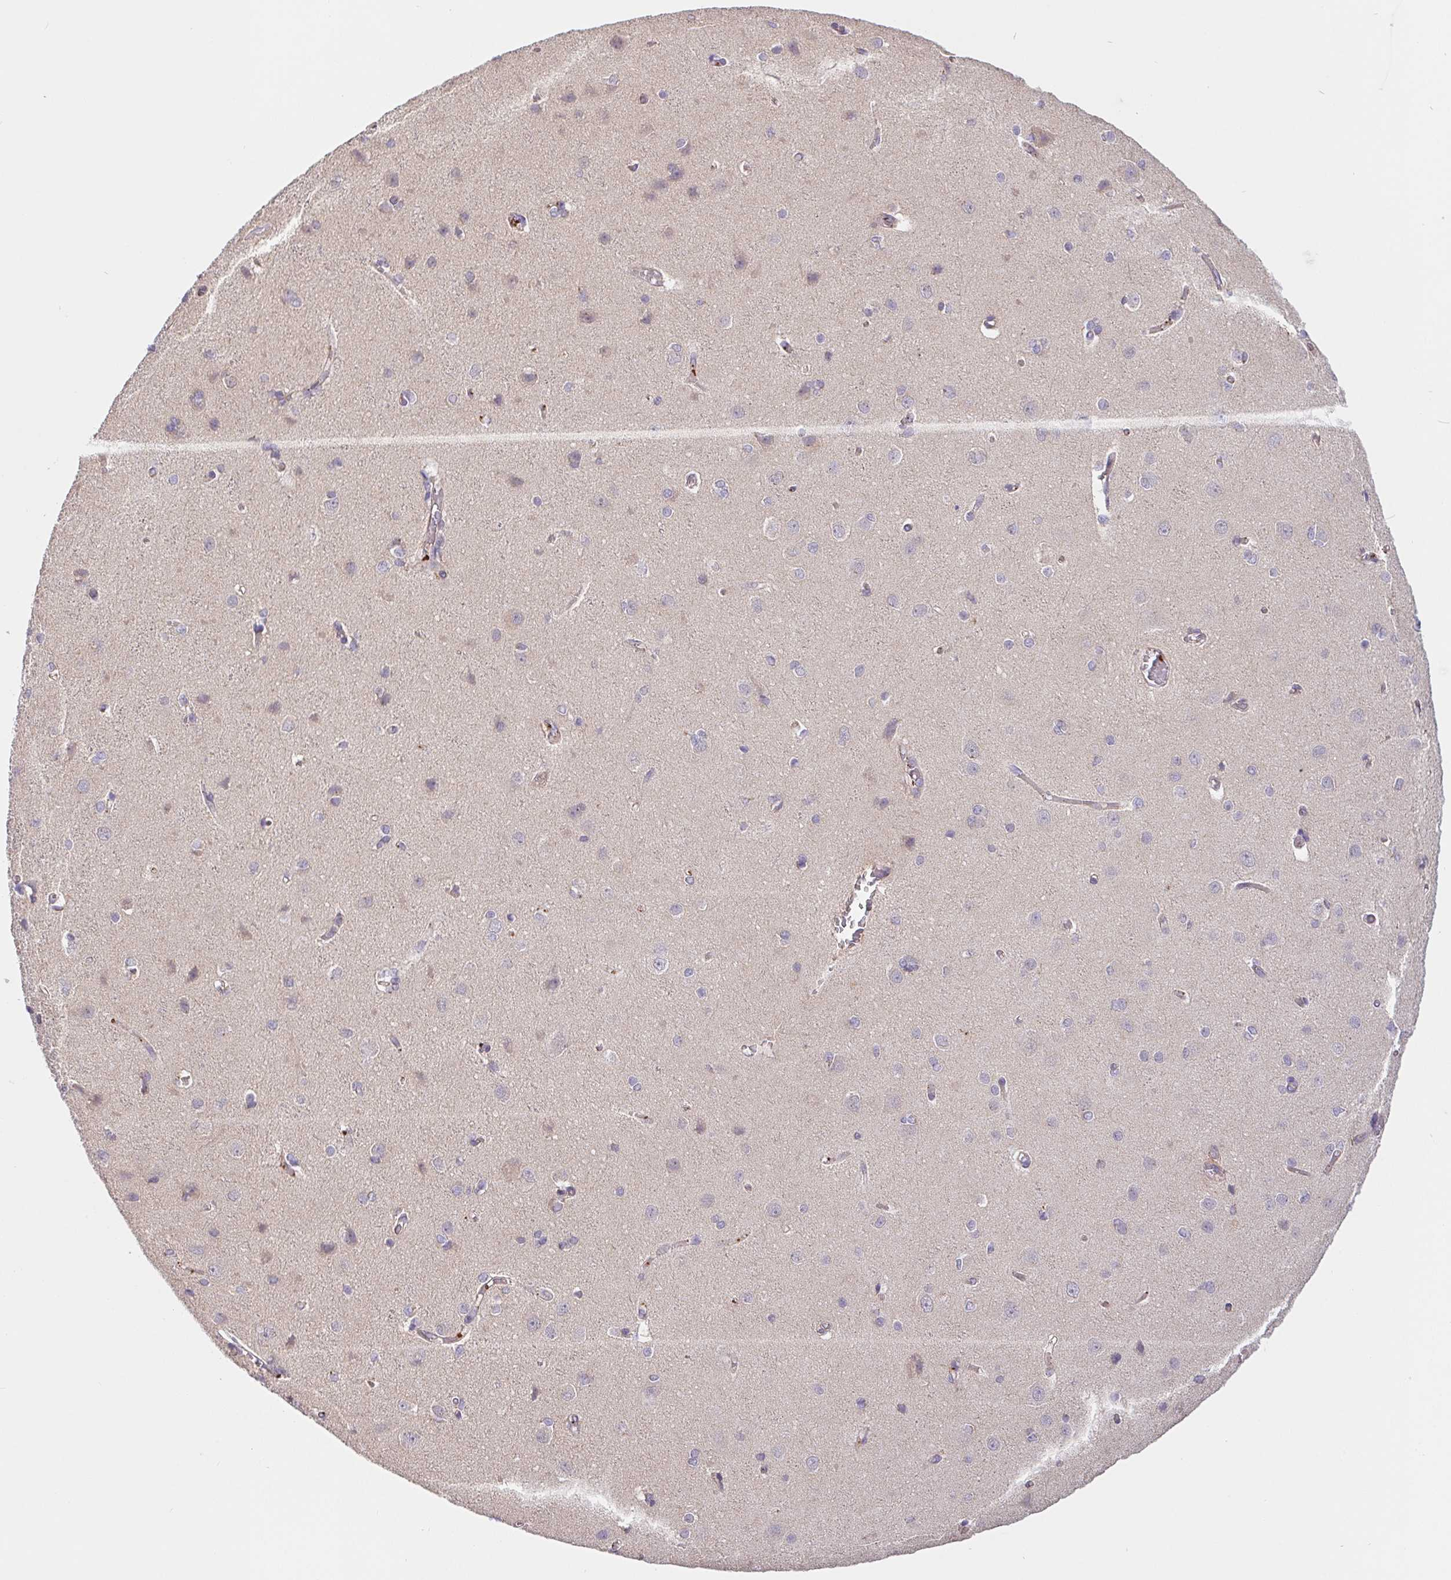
{"staining": {"intensity": "weak", "quantity": "<25%", "location": "cytoplasmic/membranous"}, "tissue": "cerebral cortex", "cell_type": "Endothelial cells", "image_type": "normal", "snomed": [{"axis": "morphology", "description": "Normal tissue, NOS"}, {"axis": "topography", "description": "Cerebral cortex"}], "caption": "There is no significant staining in endothelial cells of cerebral cortex. Brightfield microscopy of immunohistochemistry stained with DAB (brown) and hematoxylin (blue), captured at high magnification.", "gene": "EMC6", "patient": {"sex": "male", "age": 37}}